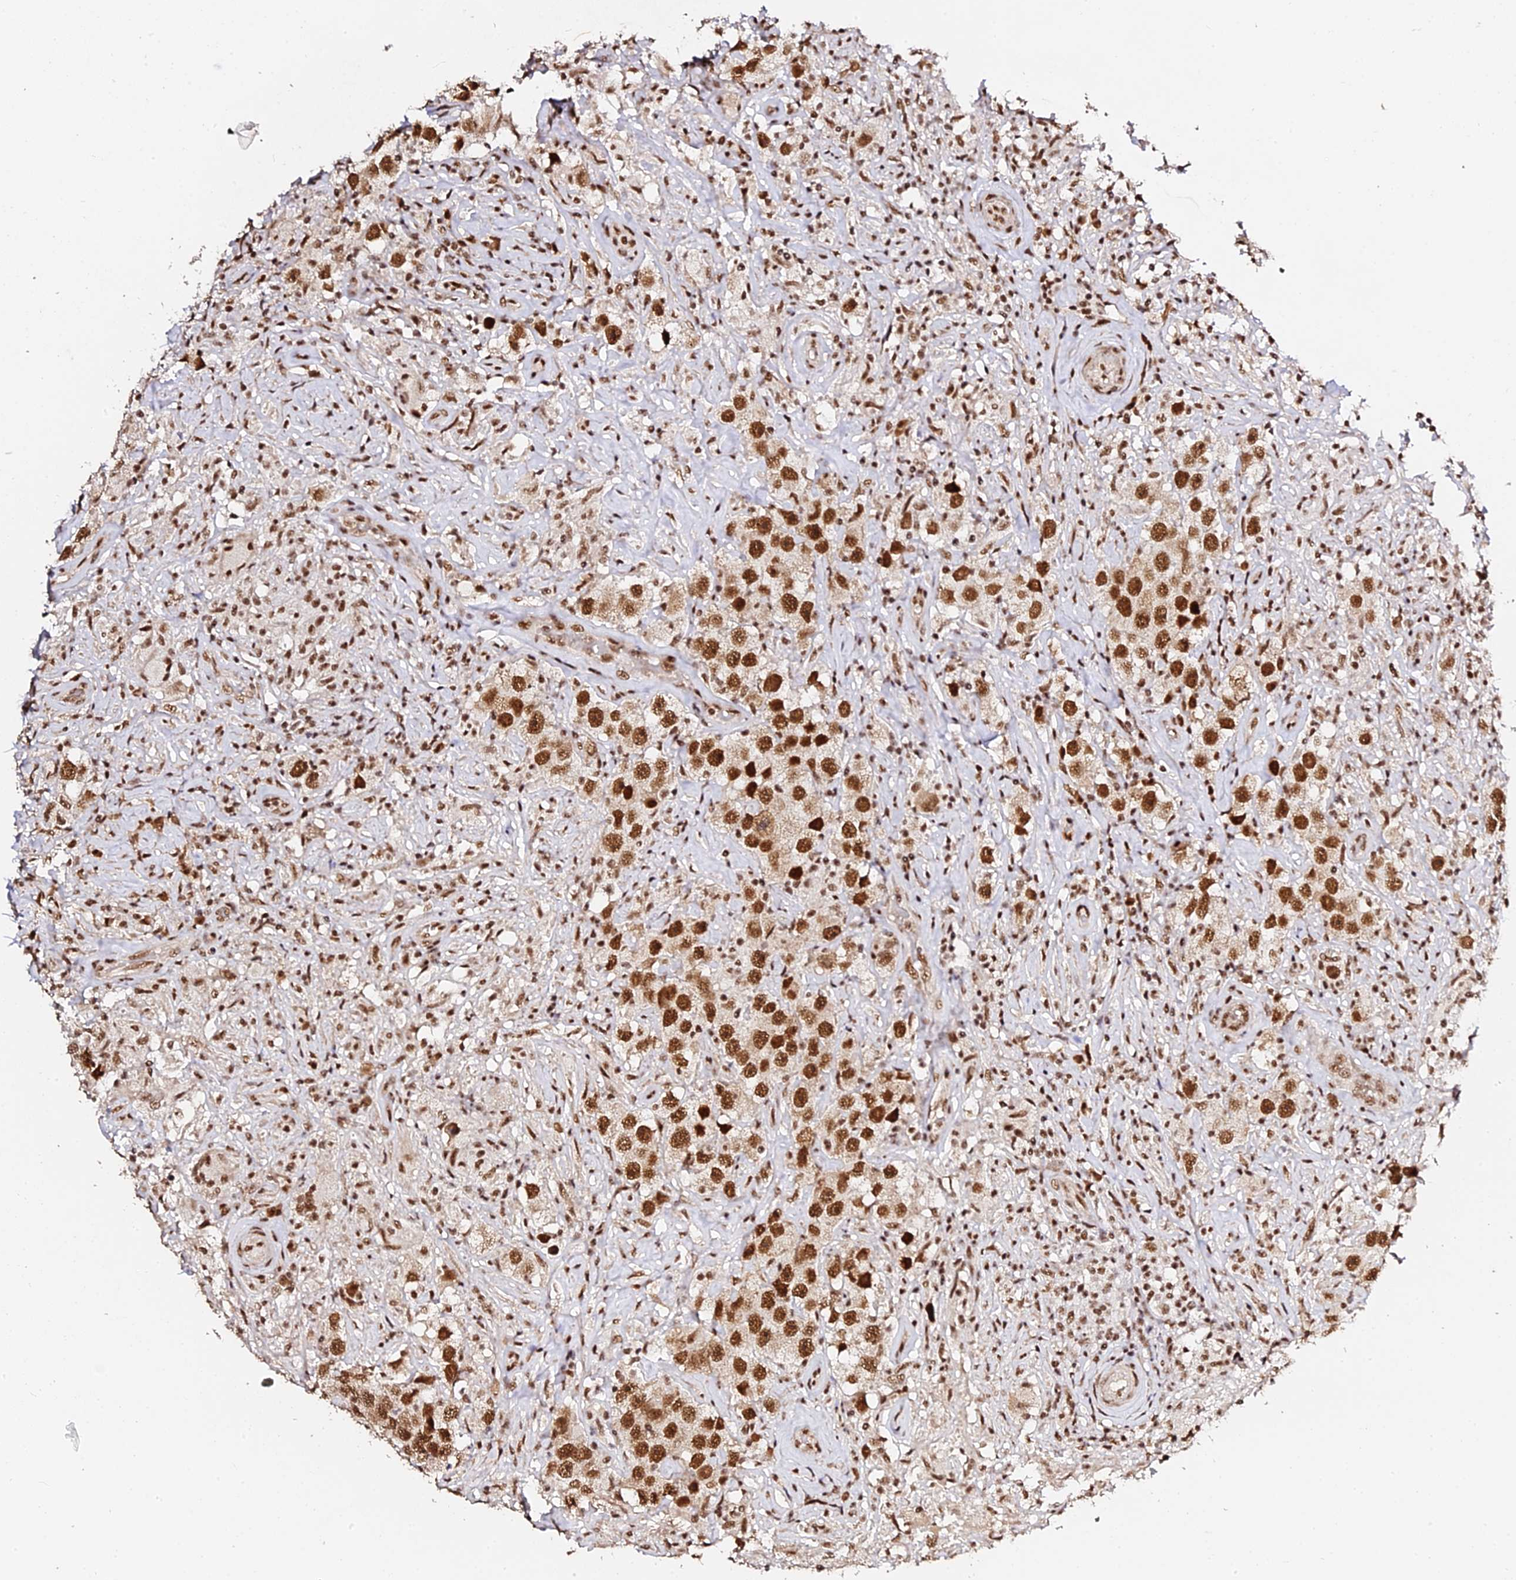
{"staining": {"intensity": "strong", "quantity": ">75%", "location": "nuclear"}, "tissue": "testis cancer", "cell_type": "Tumor cells", "image_type": "cancer", "snomed": [{"axis": "morphology", "description": "Seminoma, NOS"}, {"axis": "topography", "description": "Testis"}], "caption": "A micrograph of human testis seminoma stained for a protein displays strong nuclear brown staining in tumor cells.", "gene": "MCRS1", "patient": {"sex": "male", "age": 49}}